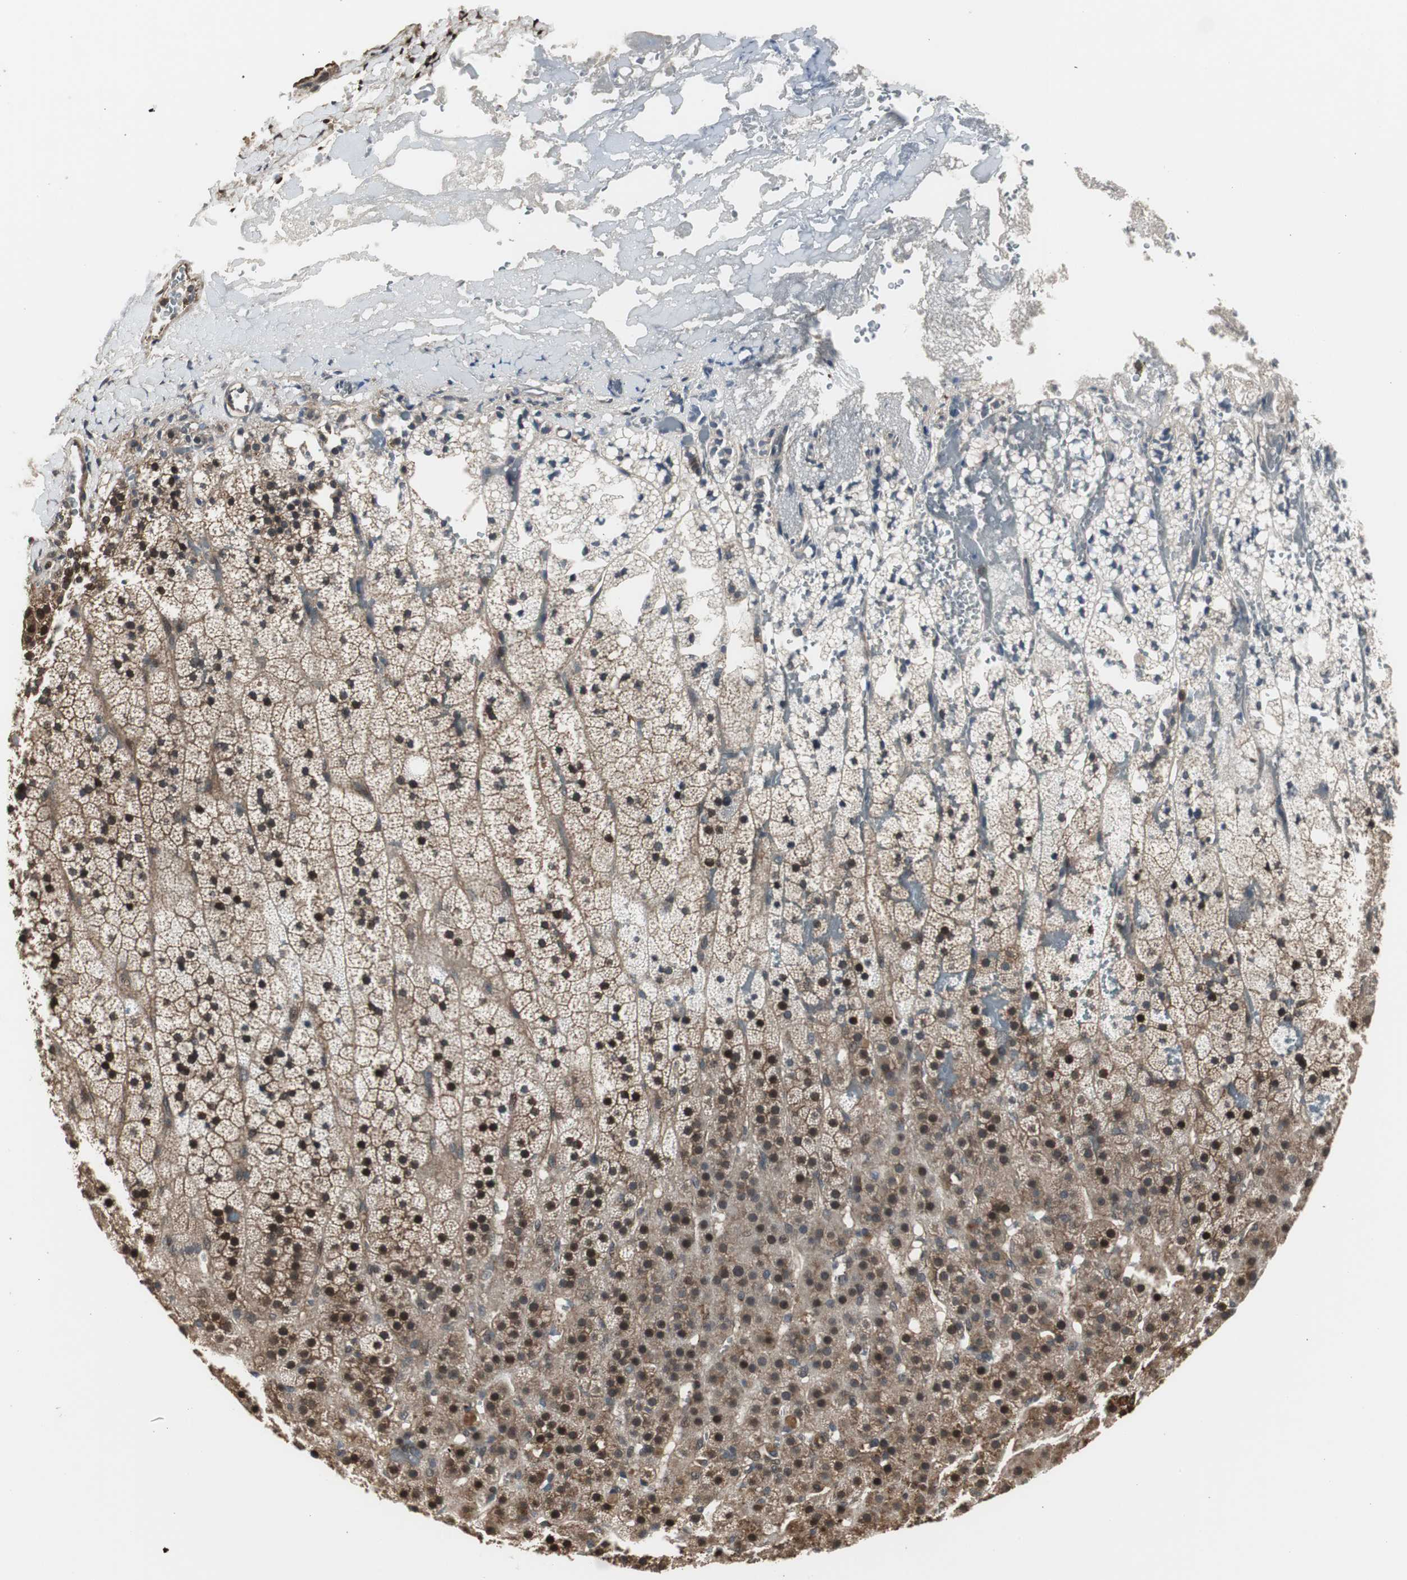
{"staining": {"intensity": "moderate", "quantity": ">75%", "location": "cytoplasmic/membranous,nuclear"}, "tissue": "adrenal gland", "cell_type": "Glandular cells", "image_type": "normal", "snomed": [{"axis": "morphology", "description": "Normal tissue, NOS"}, {"axis": "topography", "description": "Adrenal gland"}], "caption": "Normal adrenal gland reveals moderate cytoplasmic/membranous,nuclear positivity in approximately >75% of glandular cells.", "gene": "PFDN1", "patient": {"sex": "male", "age": 35}}